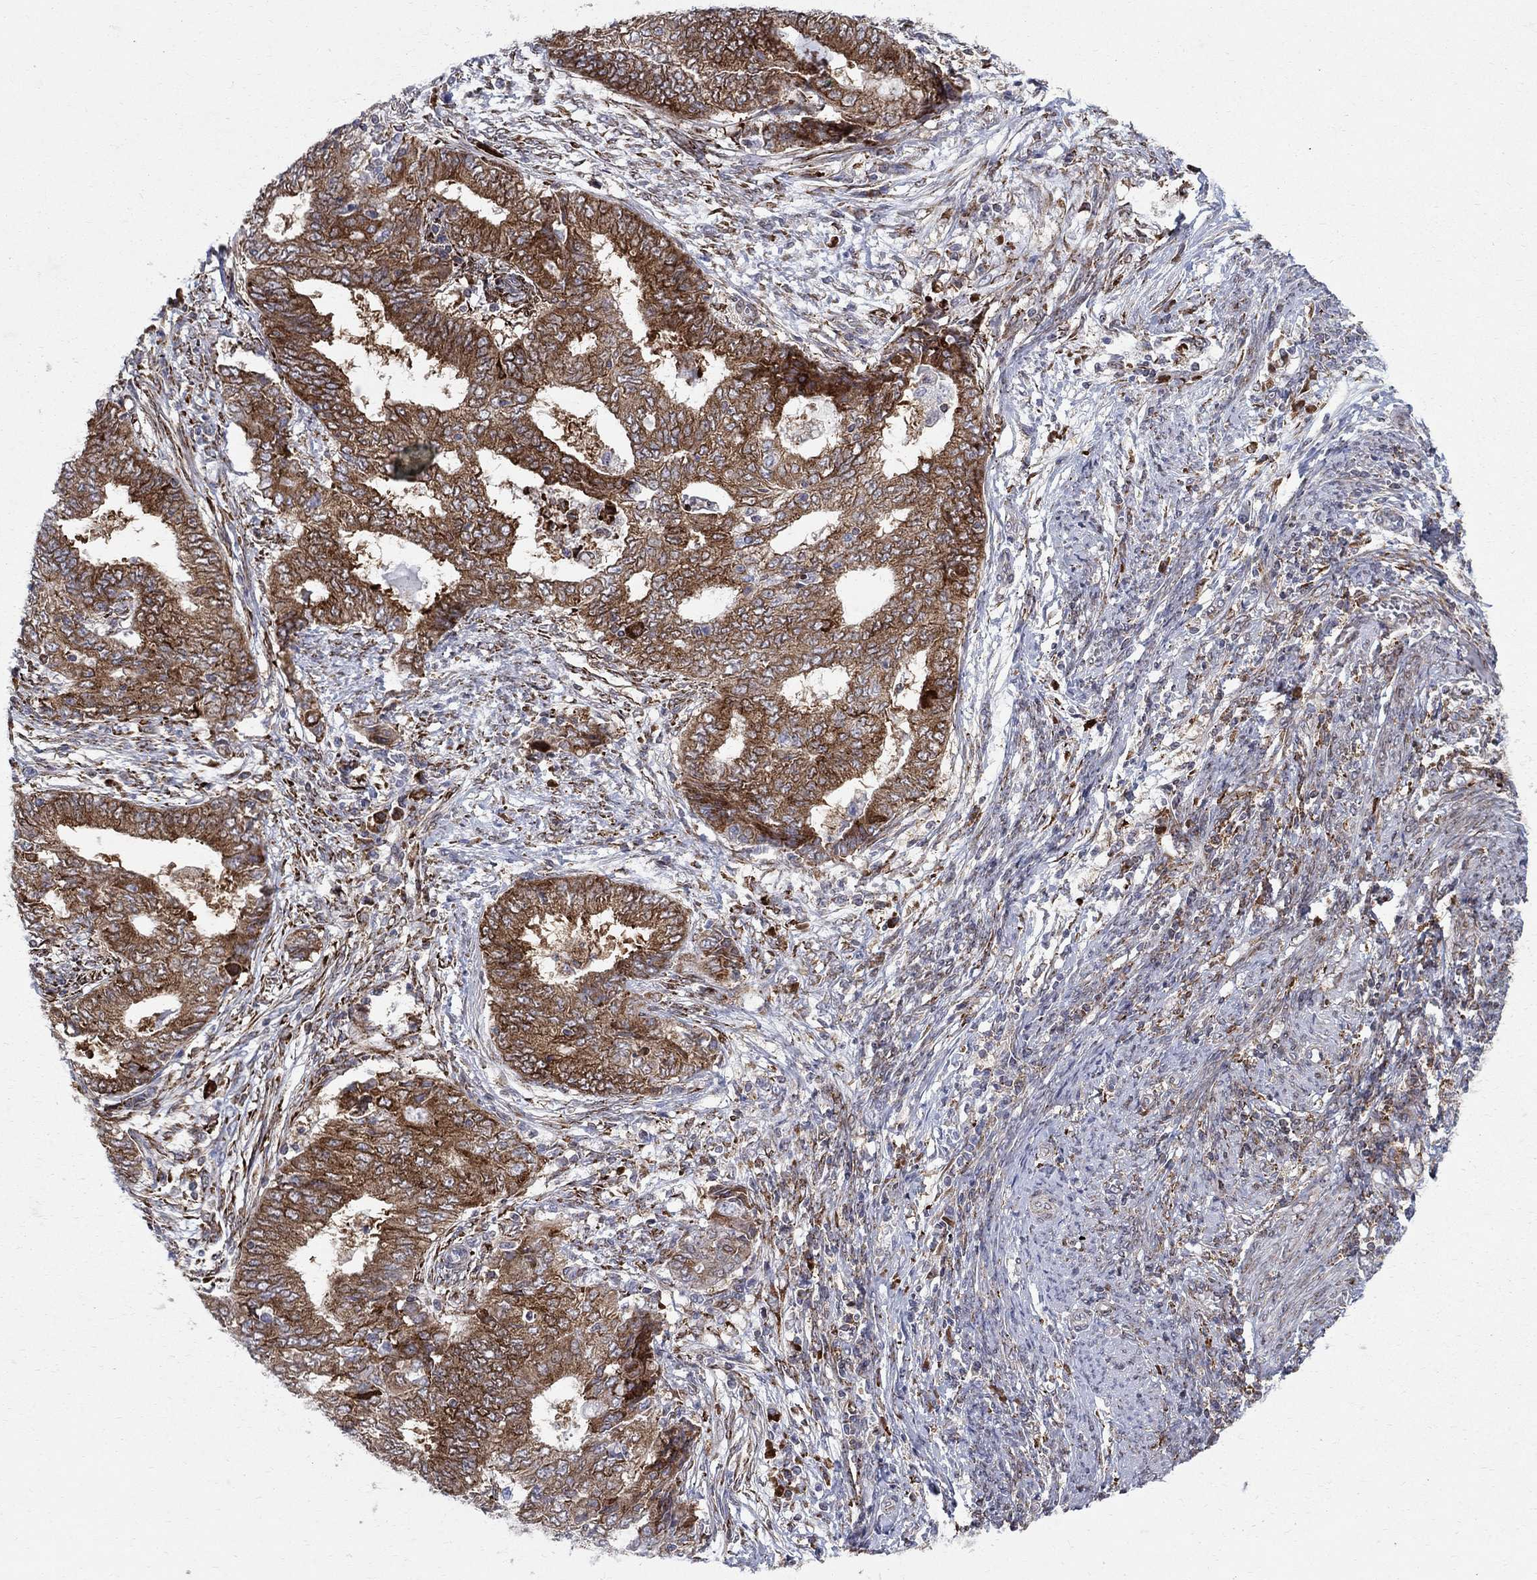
{"staining": {"intensity": "moderate", "quantity": ">75%", "location": "cytoplasmic/membranous"}, "tissue": "endometrial cancer", "cell_type": "Tumor cells", "image_type": "cancer", "snomed": [{"axis": "morphology", "description": "Adenocarcinoma, NOS"}, {"axis": "topography", "description": "Endometrium"}], "caption": "Brown immunohistochemical staining in human endometrial adenocarcinoma shows moderate cytoplasmic/membranous expression in approximately >75% of tumor cells.", "gene": "CAB39L", "patient": {"sex": "female", "age": 62}}